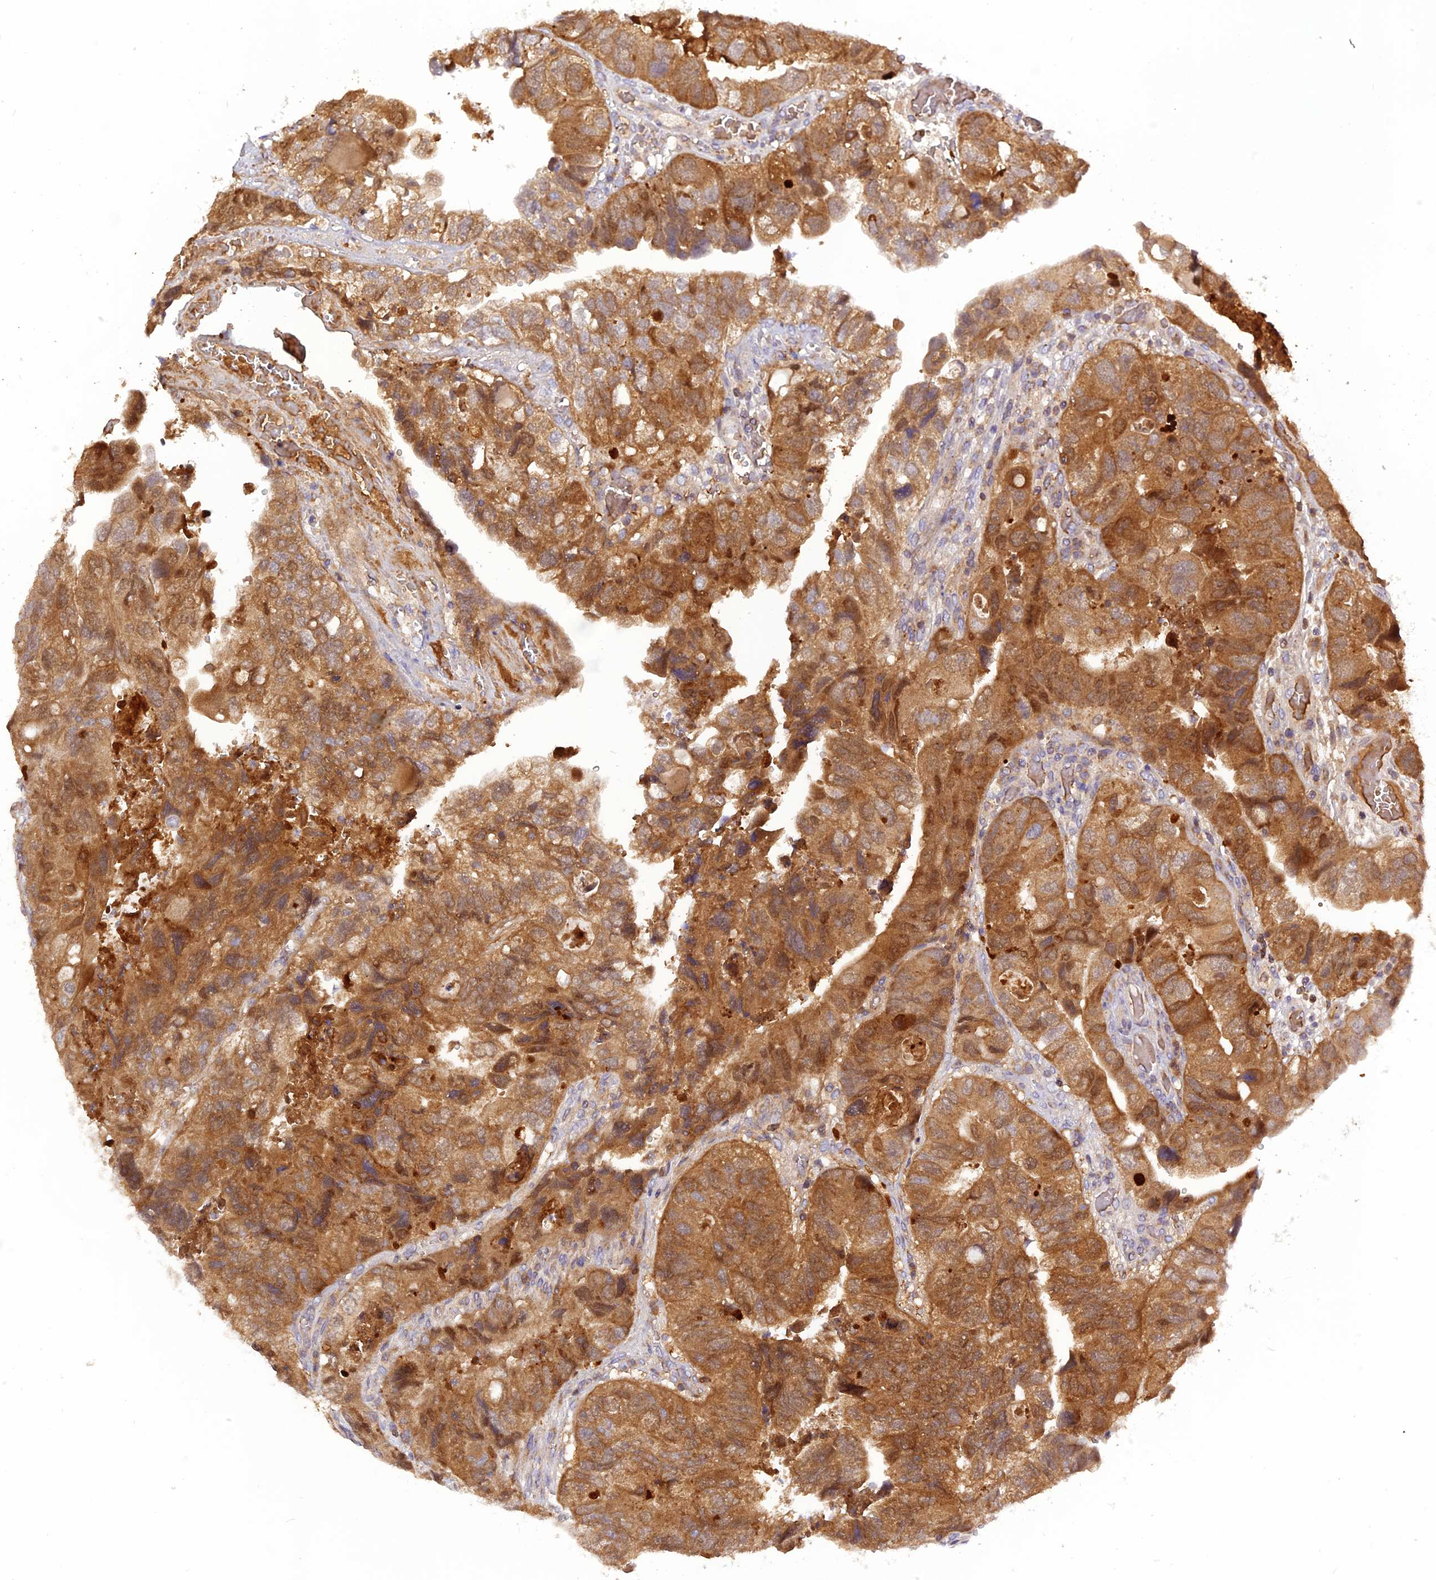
{"staining": {"intensity": "moderate", "quantity": ">75%", "location": "cytoplasmic/membranous"}, "tissue": "colorectal cancer", "cell_type": "Tumor cells", "image_type": "cancer", "snomed": [{"axis": "morphology", "description": "Adenocarcinoma, NOS"}, {"axis": "topography", "description": "Rectum"}], "caption": "Tumor cells exhibit moderate cytoplasmic/membranous positivity in approximately >75% of cells in colorectal adenocarcinoma.", "gene": "RPIA", "patient": {"sex": "male", "age": 63}}